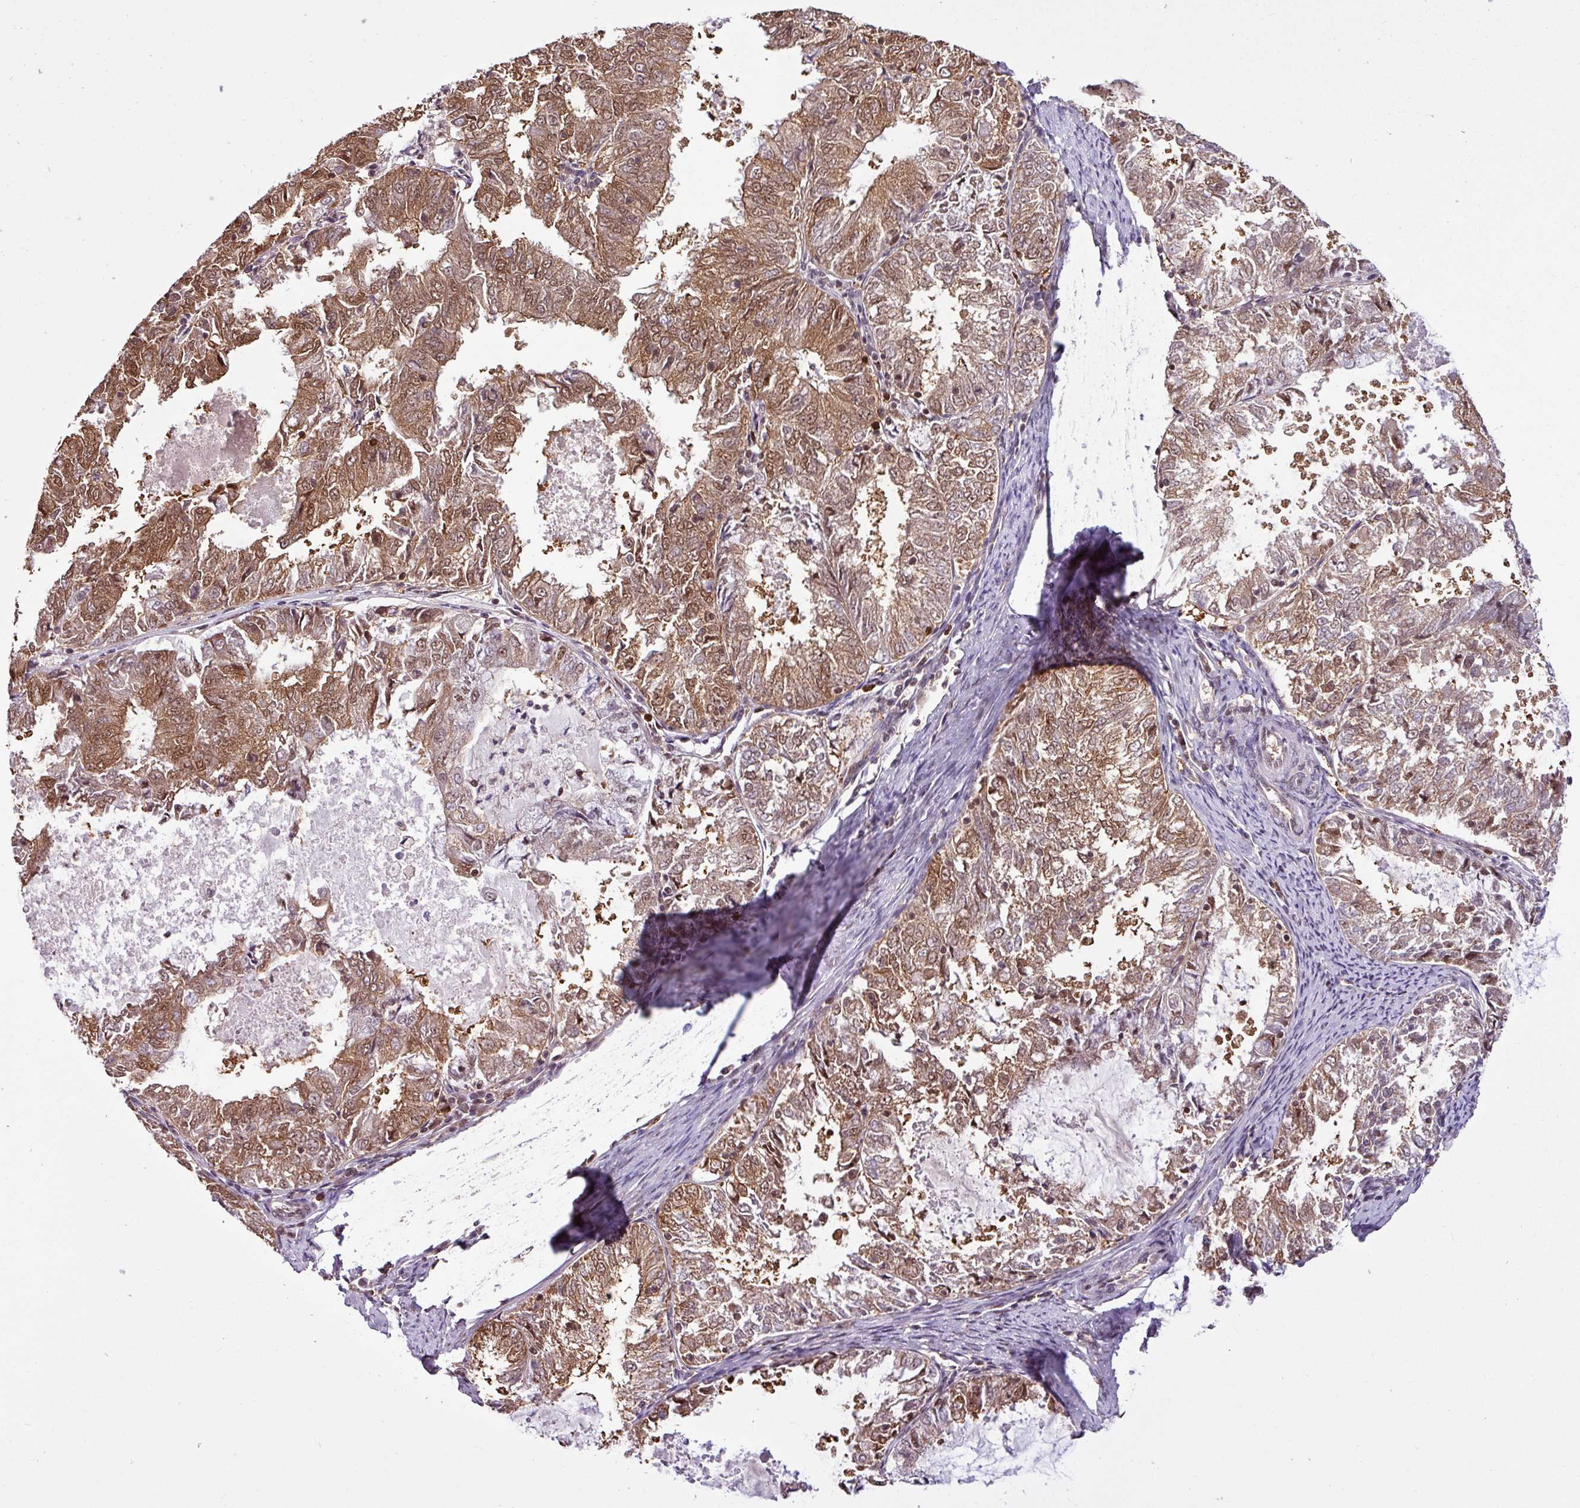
{"staining": {"intensity": "moderate", "quantity": ">75%", "location": "cytoplasmic/membranous,nuclear"}, "tissue": "endometrial cancer", "cell_type": "Tumor cells", "image_type": "cancer", "snomed": [{"axis": "morphology", "description": "Adenocarcinoma, NOS"}, {"axis": "topography", "description": "Endometrium"}], "caption": "A micrograph of endometrial cancer (adenocarcinoma) stained for a protein shows moderate cytoplasmic/membranous and nuclear brown staining in tumor cells. (Brightfield microscopy of DAB IHC at high magnification).", "gene": "ITPKC", "patient": {"sex": "female", "age": 57}}